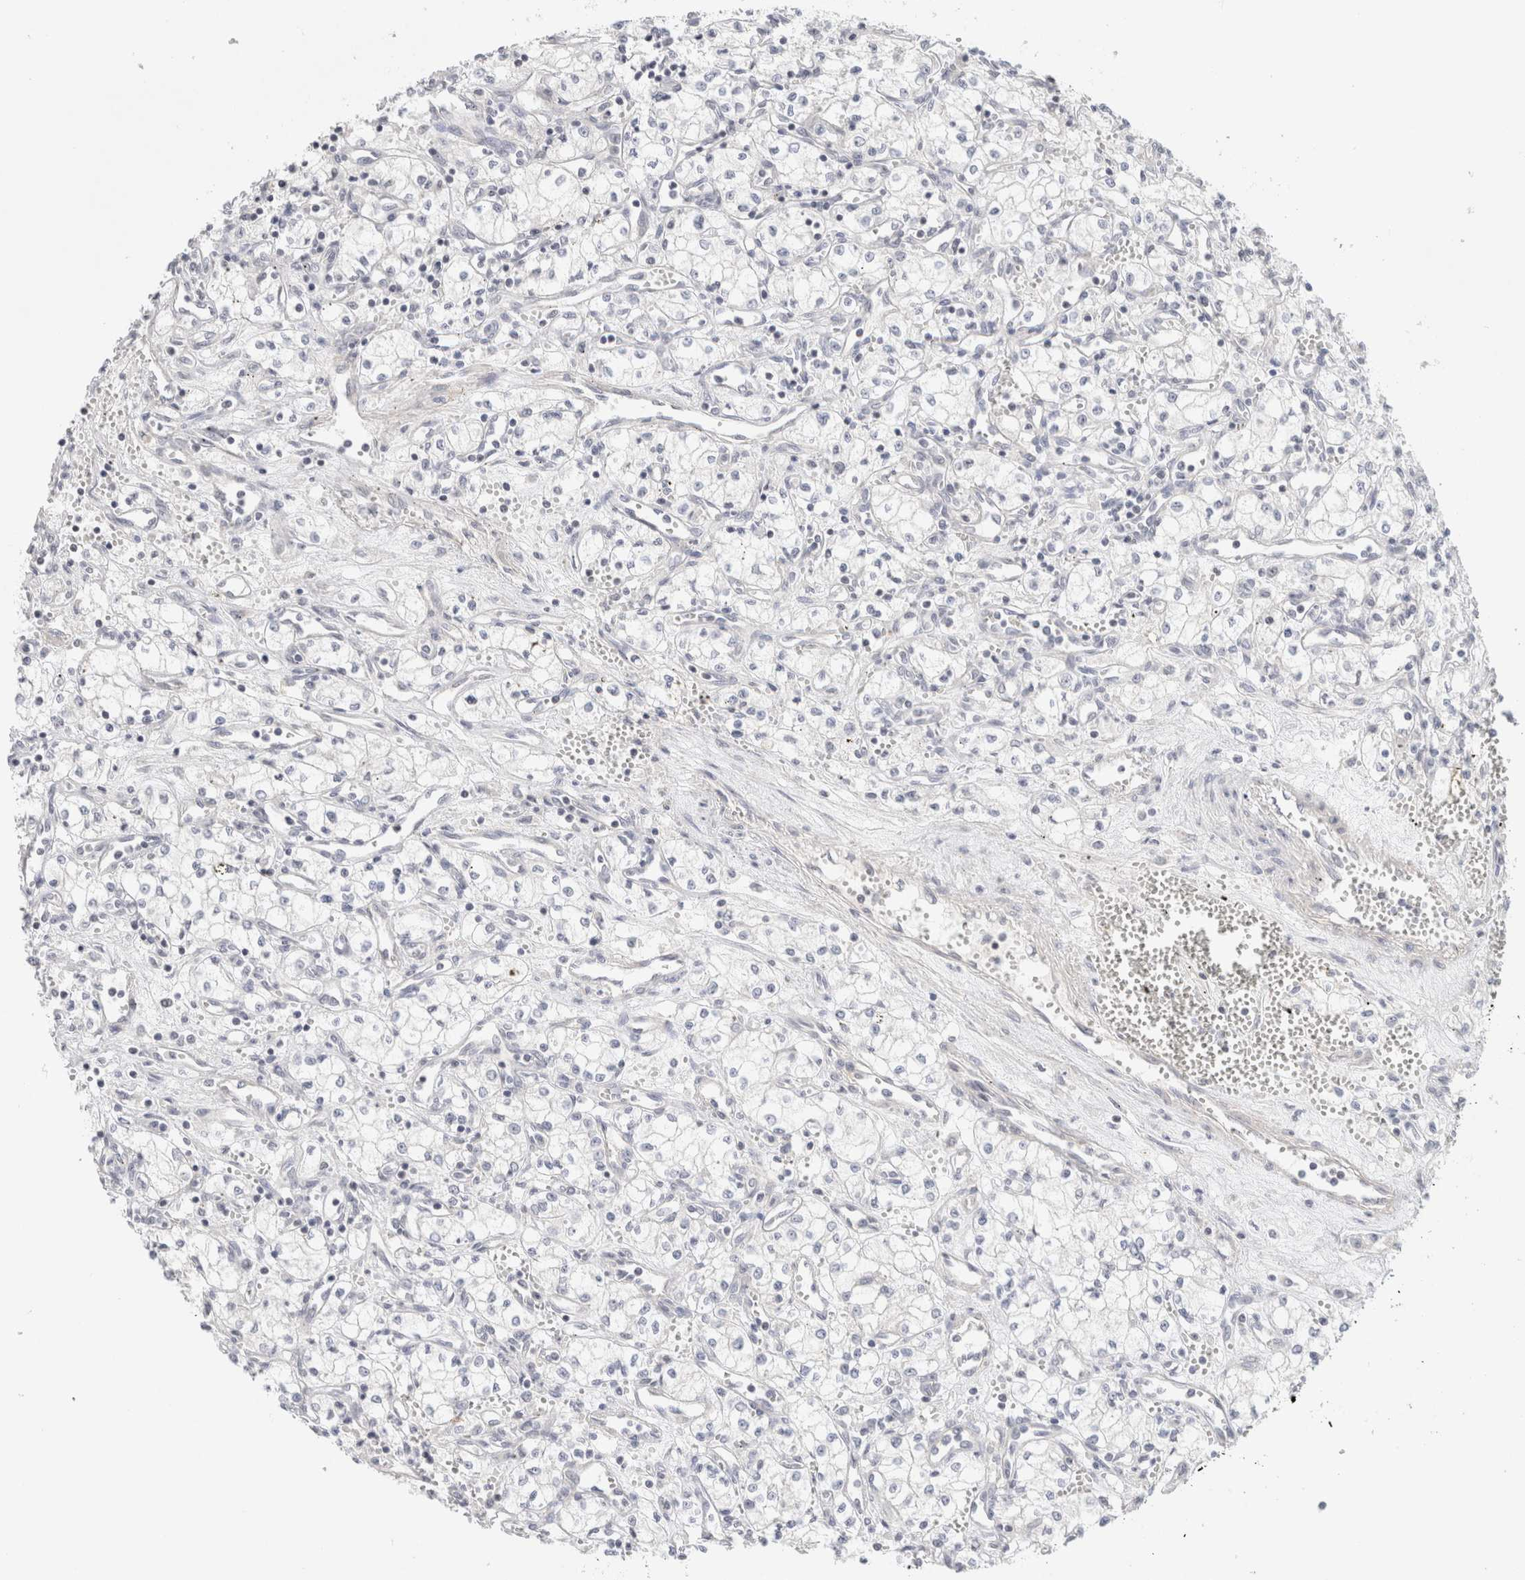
{"staining": {"intensity": "negative", "quantity": "none", "location": "none"}, "tissue": "renal cancer", "cell_type": "Tumor cells", "image_type": "cancer", "snomed": [{"axis": "morphology", "description": "Adenocarcinoma, NOS"}, {"axis": "topography", "description": "Kidney"}], "caption": "This histopathology image is of renal cancer (adenocarcinoma) stained with IHC to label a protein in brown with the nuclei are counter-stained blue. There is no expression in tumor cells.", "gene": "SPRTN", "patient": {"sex": "male", "age": 59}}